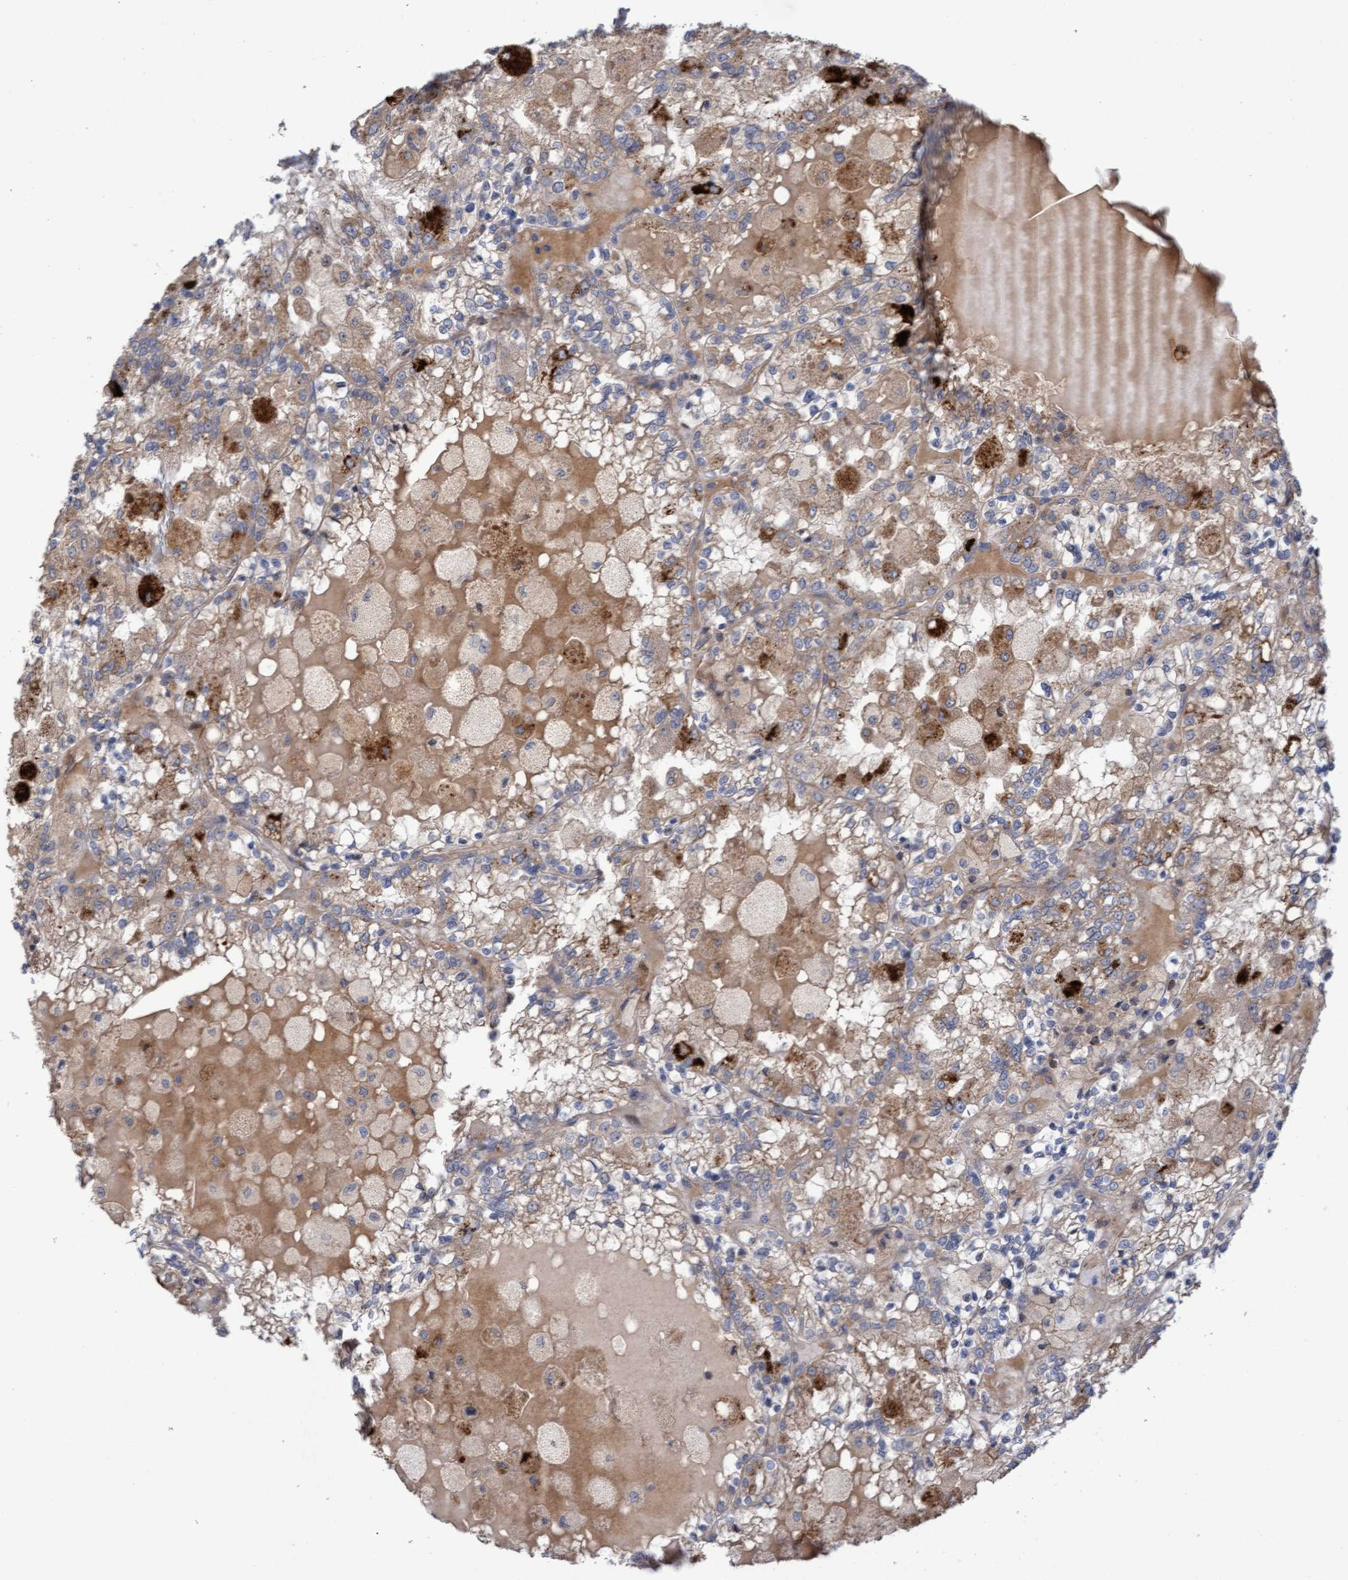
{"staining": {"intensity": "moderate", "quantity": ">75%", "location": "cytoplasmic/membranous"}, "tissue": "renal cancer", "cell_type": "Tumor cells", "image_type": "cancer", "snomed": [{"axis": "morphology", "description": "Adenocarcinoma, NOS"}, {"axis": "topography", "description": "Kidney"}], "caption": "This image exhibits immunohistochemistry (IHC) staining of renal cancer (adenocarcinoma), with medium moderate cytoplasmic/membranous staining in approximately >75% of tumor cells.", "gene": "ELP5", "patient": {"sex": "female", "age": 56}}